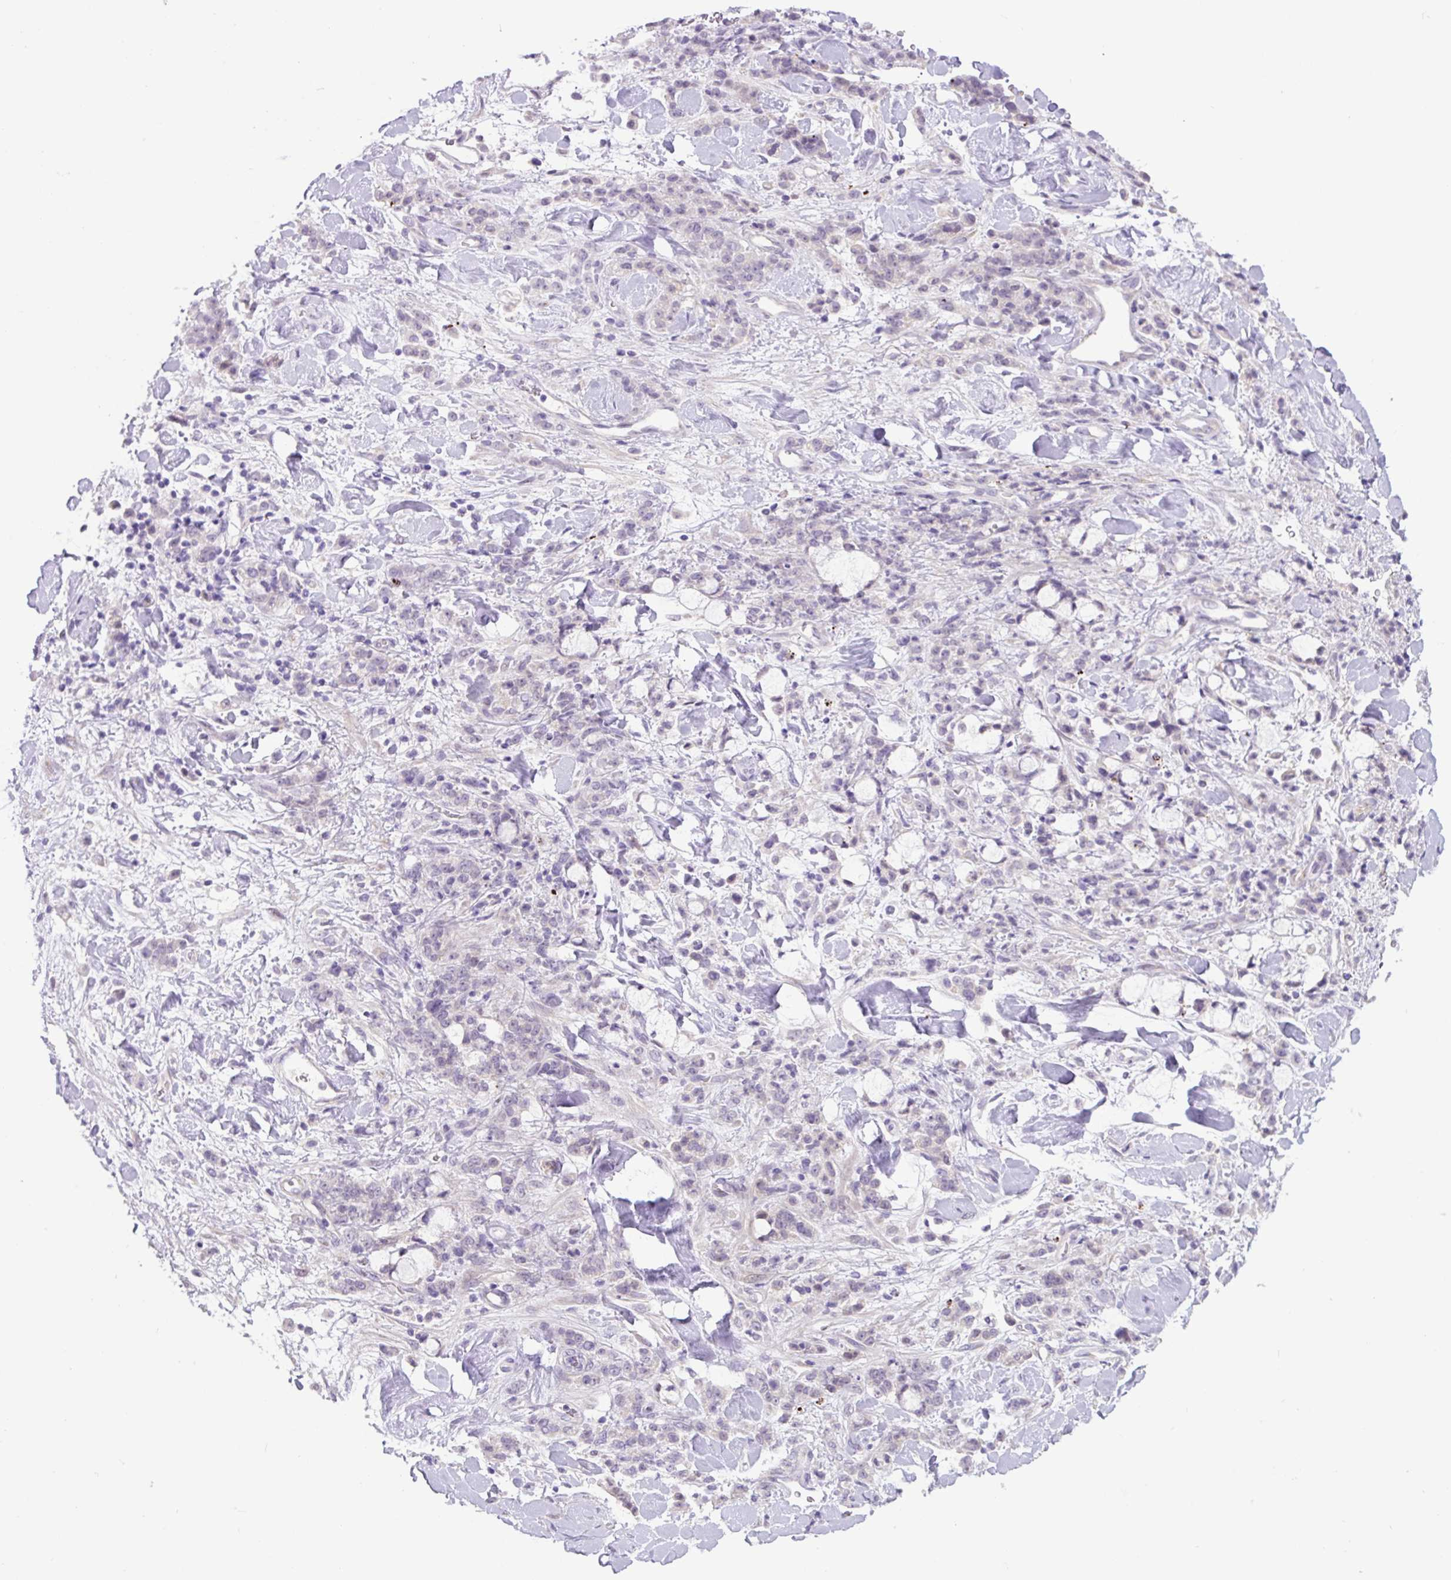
{"staining": {"intensity": "negative", "quantity": "none", "location": "none"}, "tissue": "stomach cancer", "cell_type": "Tumor cells", "image_type": "cancer", "snomed": [{"axis": "morphology", "description": "Normal tissue, NOS"}, {"axis": "morphology", "description": "Adenocarcinoma, NOS"}, {"axis": "topography", "description": "Stomach"}], "caption": "An image of human adenocarcinoma (stomach) is negative for staining in tumor cells.", "gene": "OGDHL", "patient": {"sex": "male", "age": 82}}